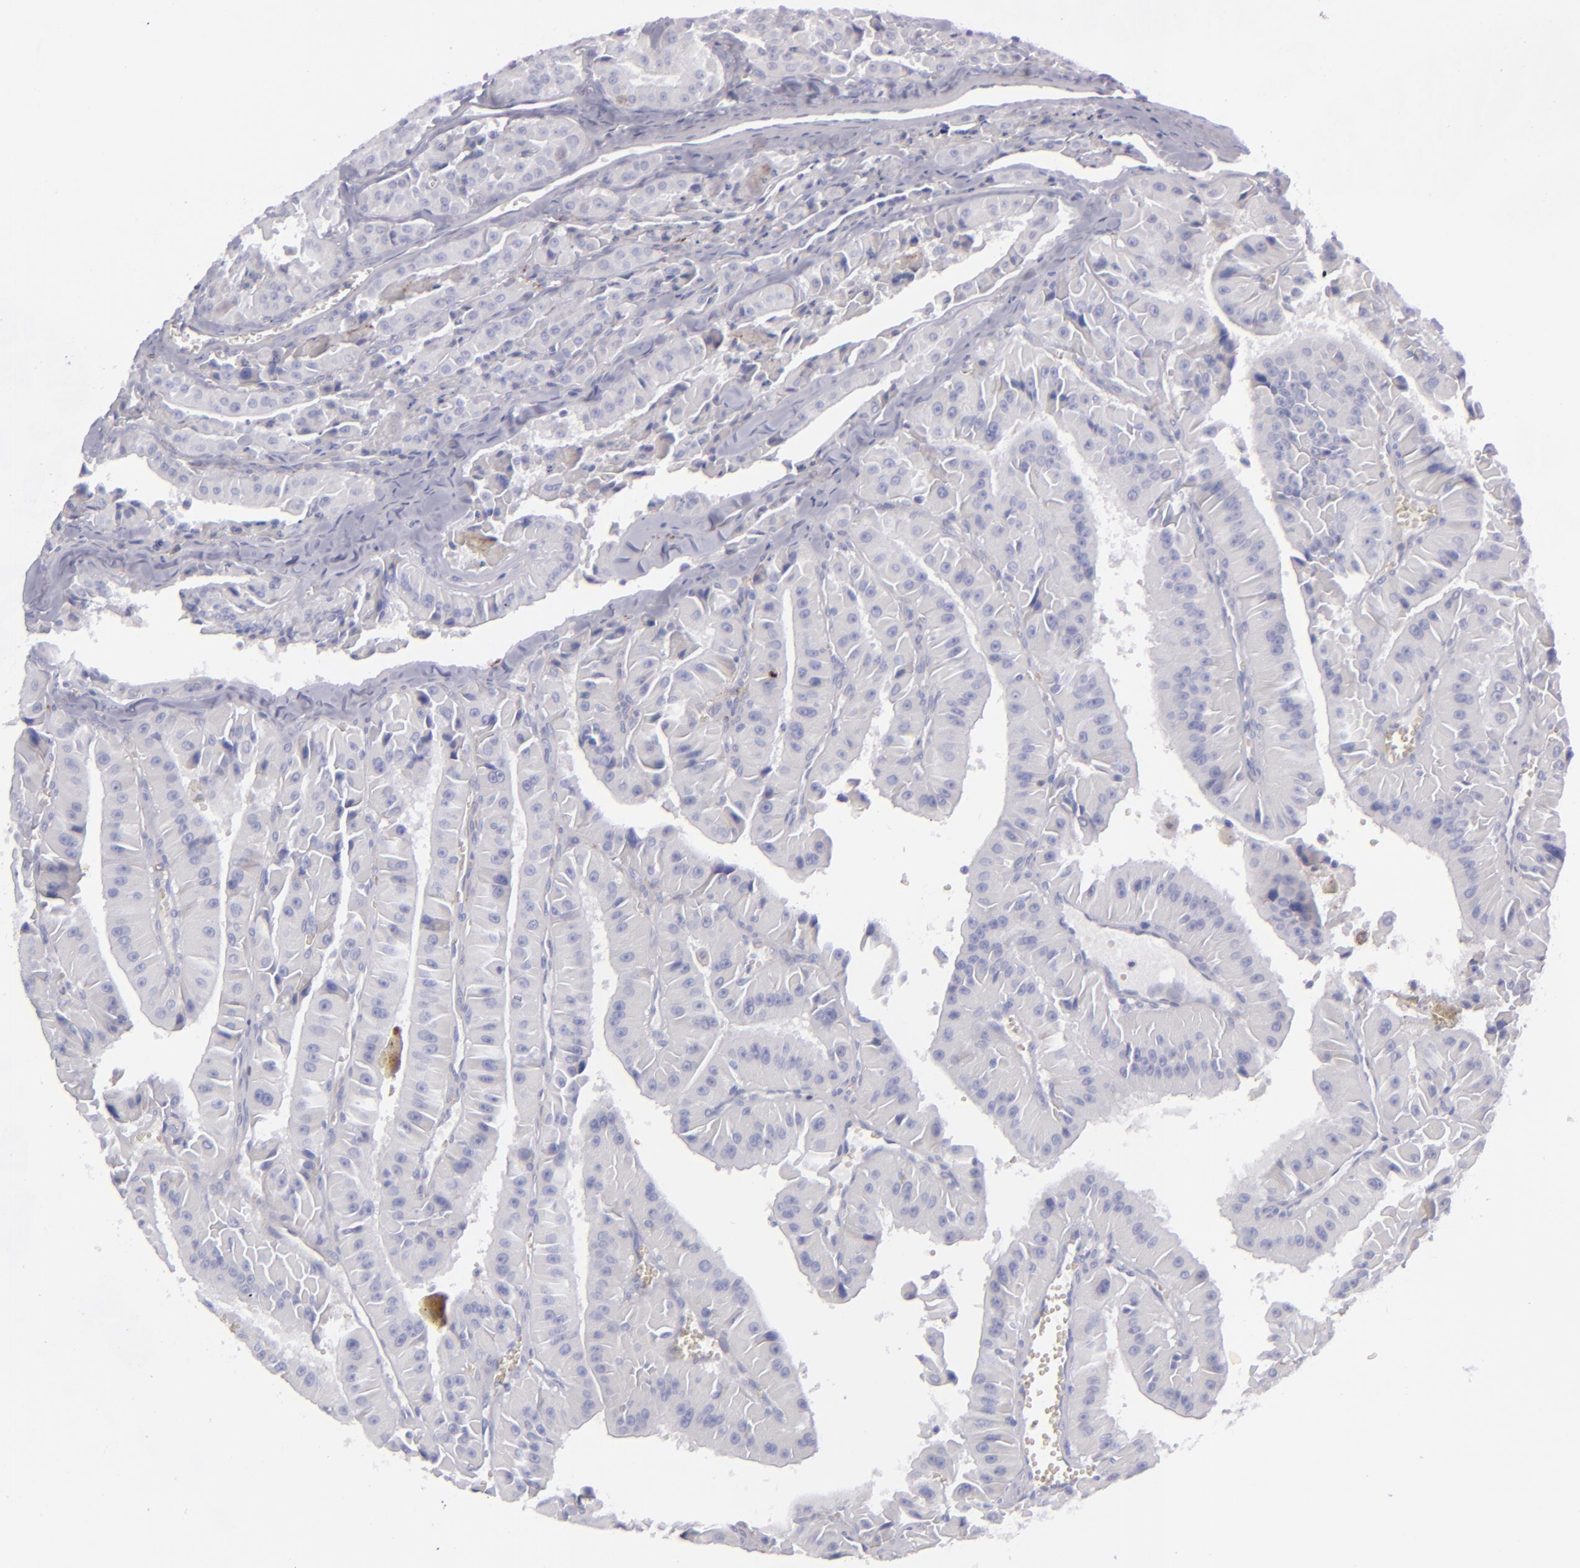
{"staining": {"intensity": "negative", "quantity": "none", "location": "none"}, "tissue": "thyroid cancer", "cell_type": "Tumor cells", "image_type": "cancer", "snomed": [{"axis": "morphology", "description": "Carcinoma, NOS"}, {"axis": "topography", "description": "Thyroid gland"}], "caption": "The image demonstrates no significant positivity in tumor cells of thyroid cancer. (DAB immunohistochemistry with hematoxylin counter stain).", "gene": "ANPEP", "patient": {"sex": "male", "age": 76}}